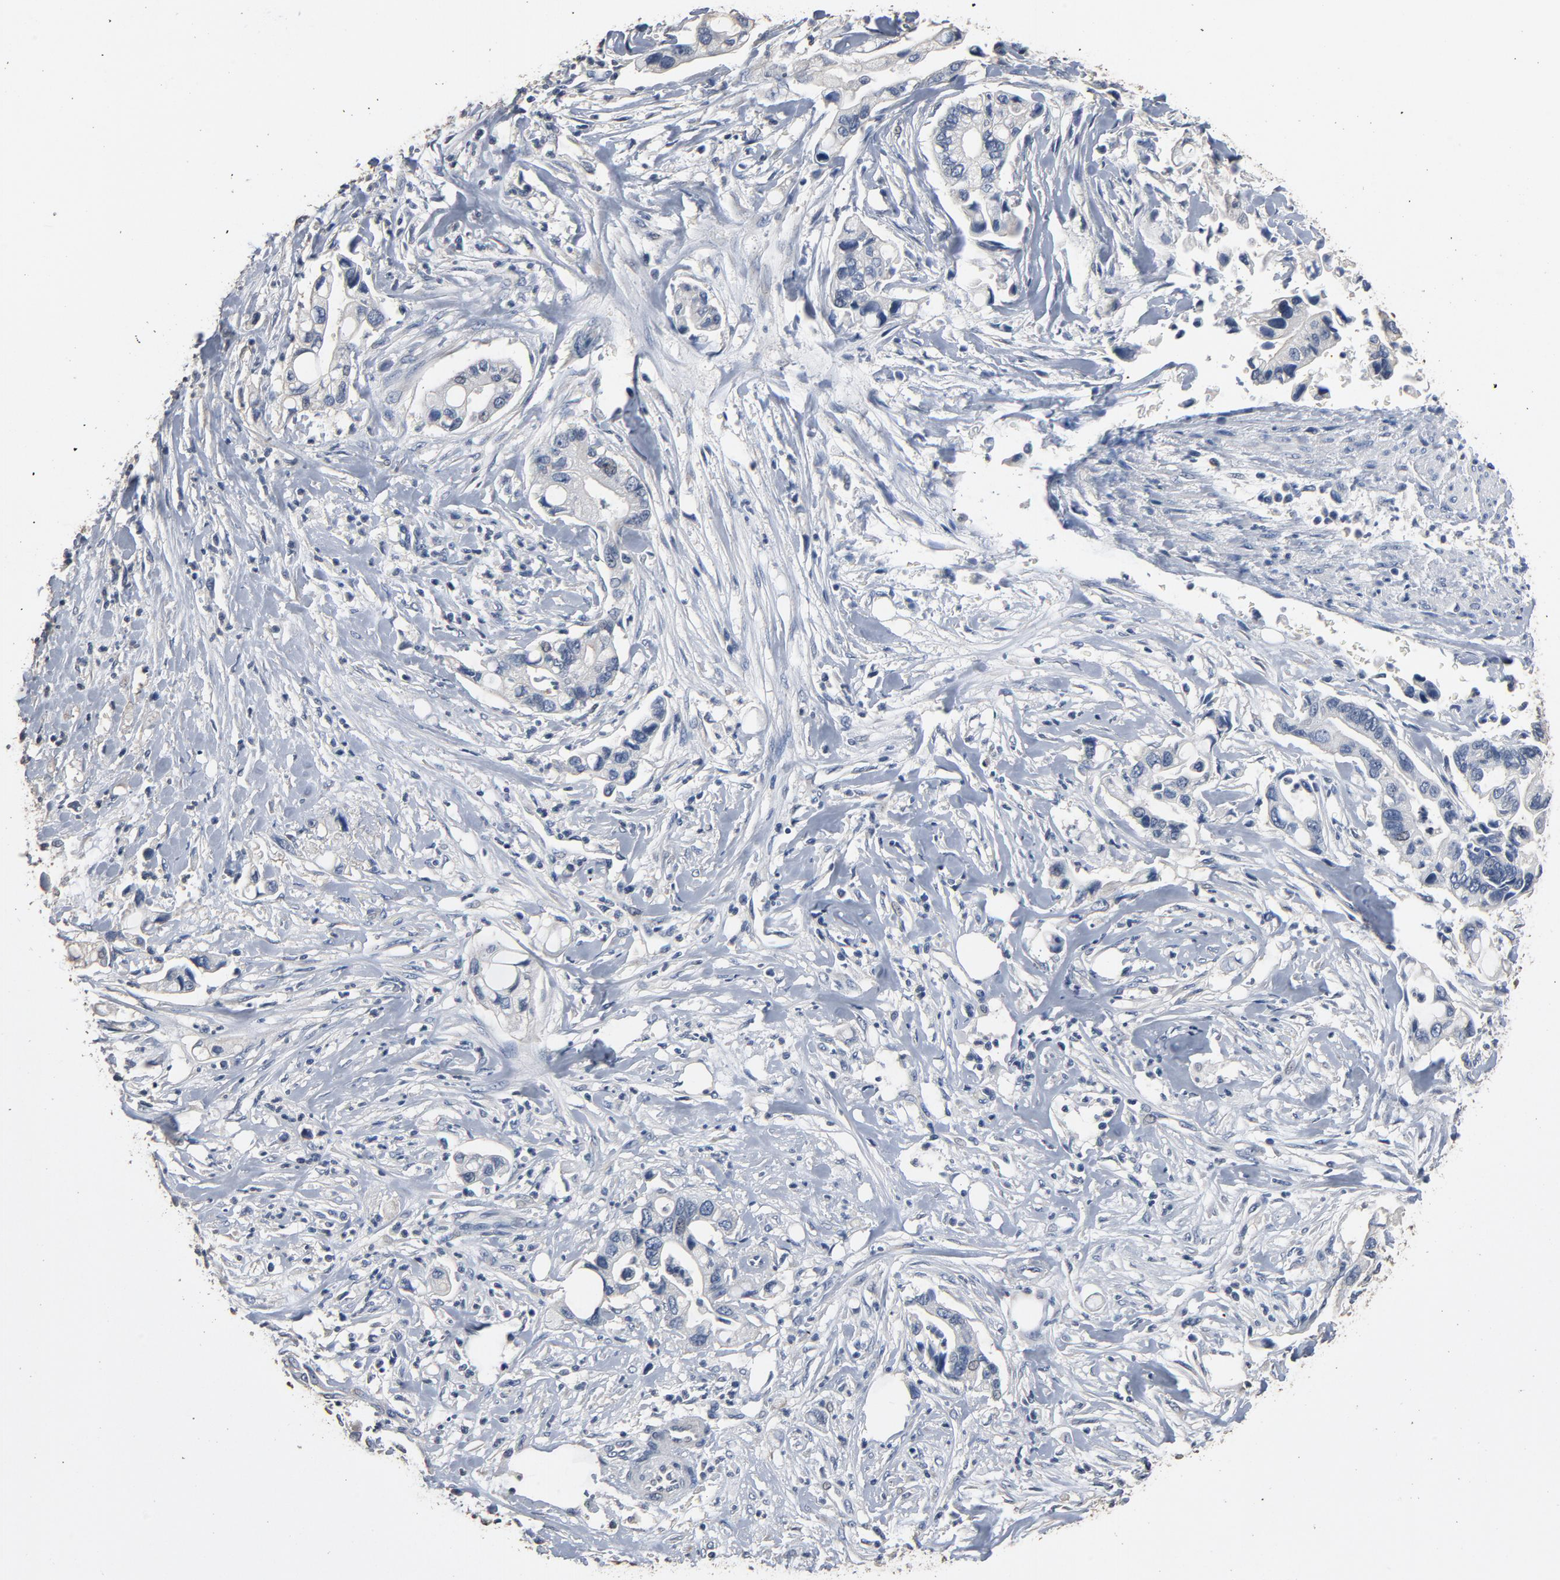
{"staining": {"intensity": "negative", "quantity": "none", "location": "none"}, "tissue": "pancreatic cancer", "cell_type": "Tumor cells", "image_type": "cancer", "snomed": [{"axis": "morphology", "description": "Adenocarcinoma, NOS"}, {"axis": "topography", "description": "Pancreas"}], "caption": "Adenocarcinoma (pancreatic) stained for a protein using immunohistochemistry shows no staining tumor cells.", "gene": "SOX6", "patient": {"sex": "male", "age": 70}}